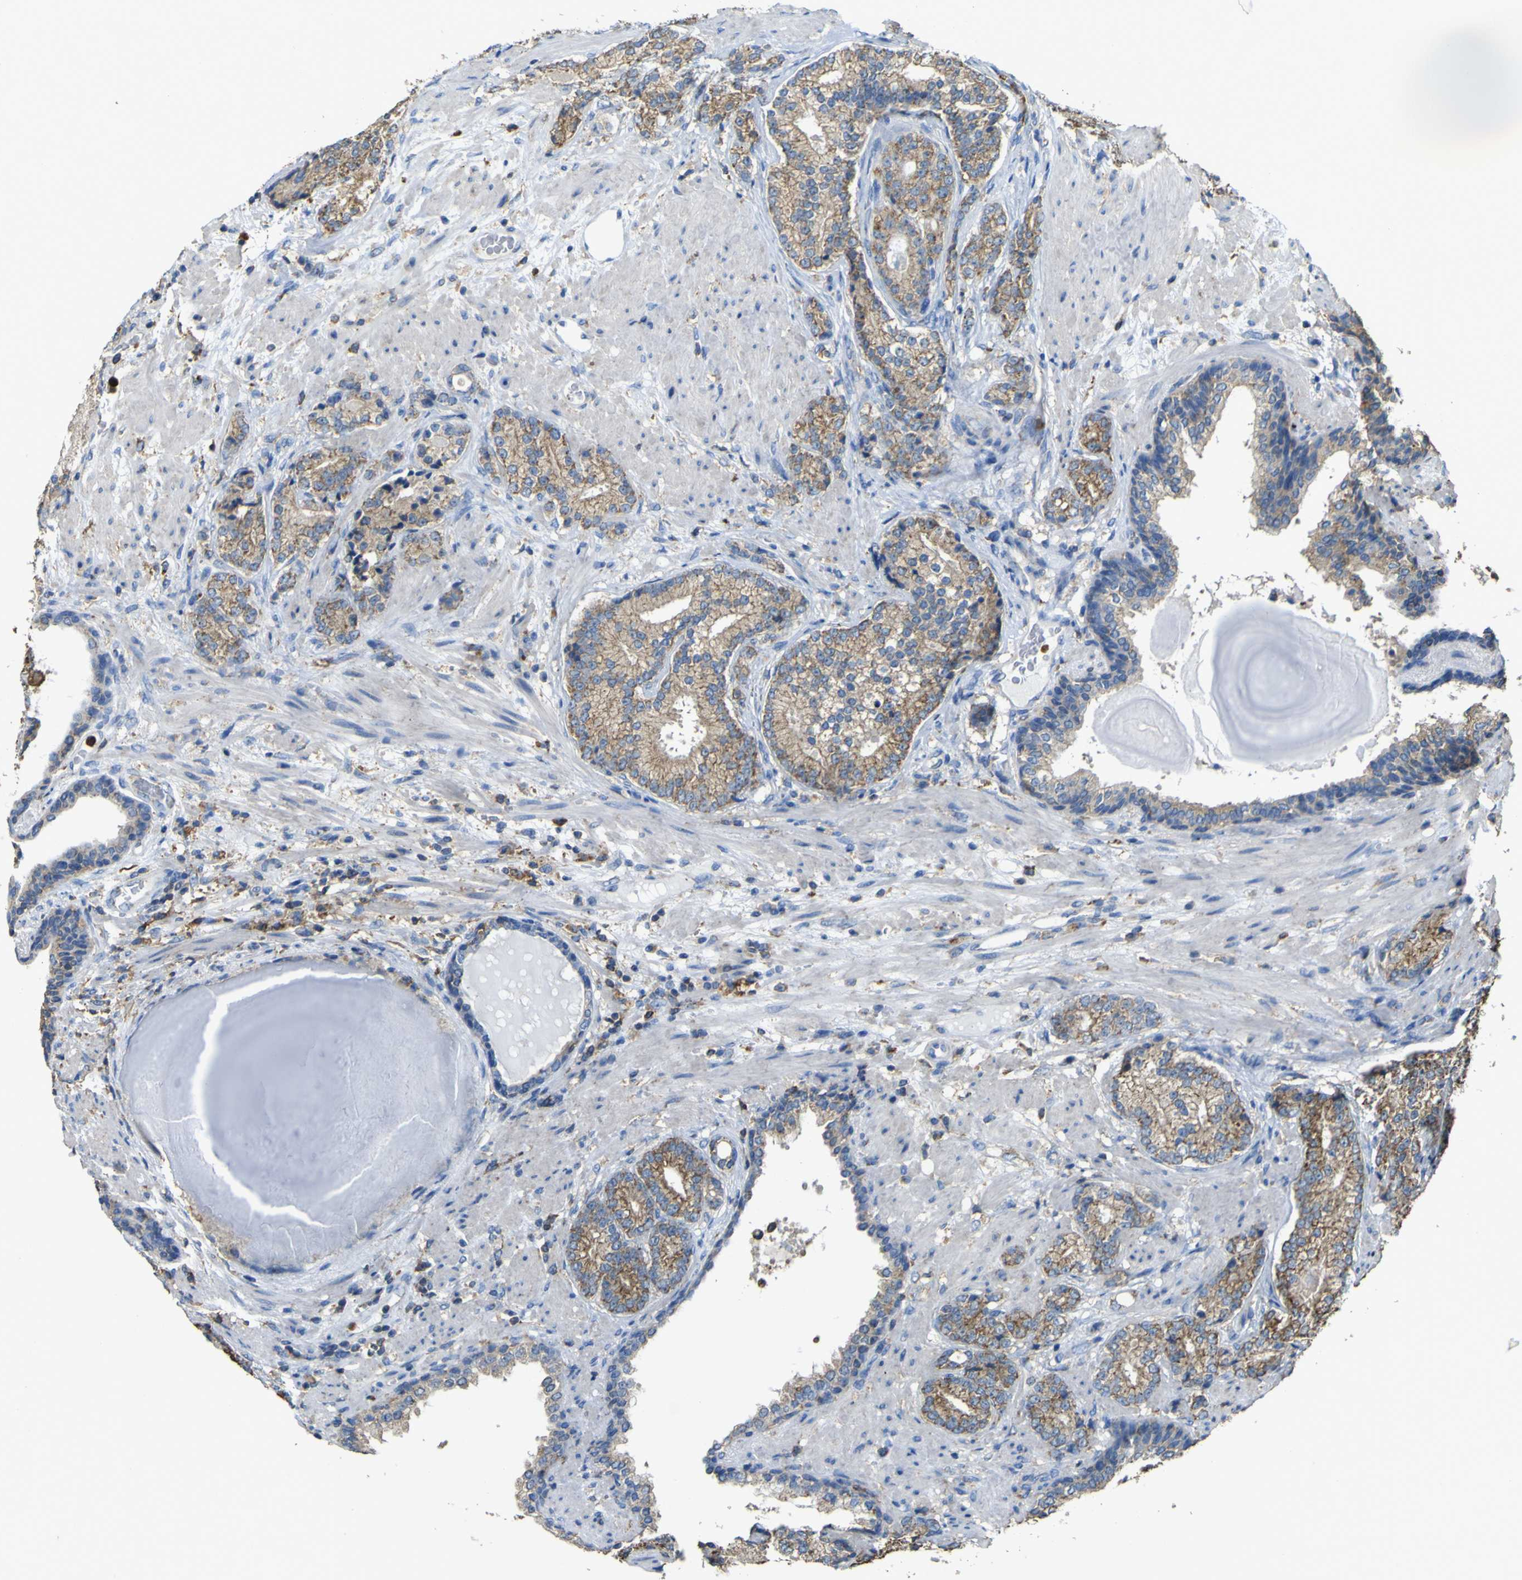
{"staining": {"intensity": "moderate", "quantity": ">75%", "location": "cytoplasmic/membranous"}, "tissue": "prostate cancer", "cell_type": "Tumor cells", "image_type": "cancer", "snomed": [{"axis": "morphology", "description": "Adenocarcinoma, High grade"}, {"axis": "topography", "description": "Prostate"}], "caption": "Immunohistochemistry image of human prostate high-grade adenocarcinoma stained for a protein (brown), which reveals medium levels of moderate cytoplasmic/membranous expression in approximately >75% of tumor cells.", "gene": "ACSL3", "patient": {"sex": "male", "age": 61}}